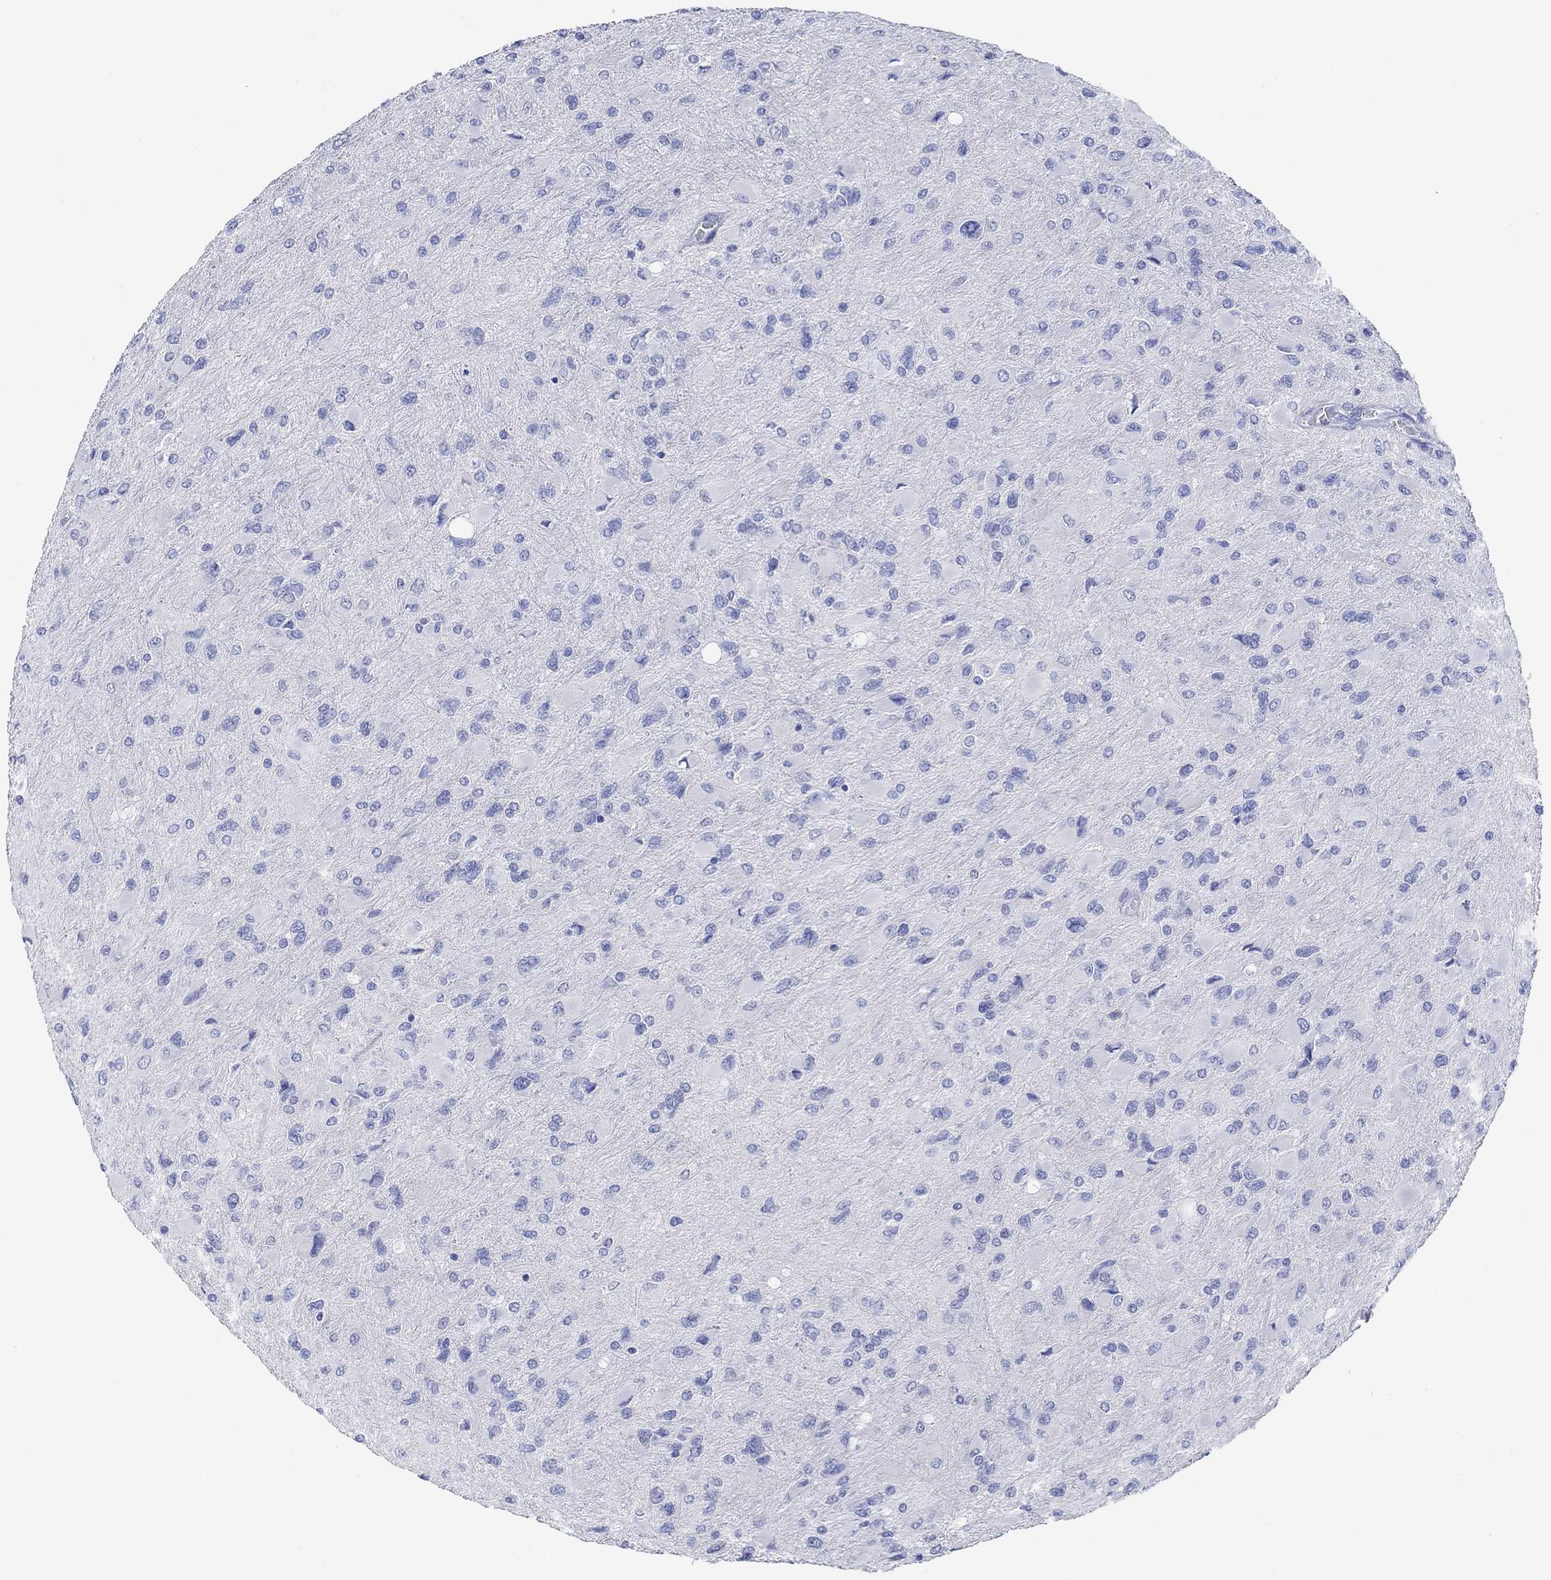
{"staining": {"intensity": "negative", "quantity": "none", "location": "none"}, "tissue": "glioma", "cell_type": "Tumor cells", "image_type": "cancer", "snomed": [{"axis": "morphology", "description": "Glioma, malignant, High grade"}, {"axis": "topography", "description": "Cerebral cortex"}], "caption": "Human malignant glioma (high-grade) stained for a protein using IHC shows no expression in tumor cells.", "gene": "P2RY6", "patient": {"sex": "female", "age": 36}}